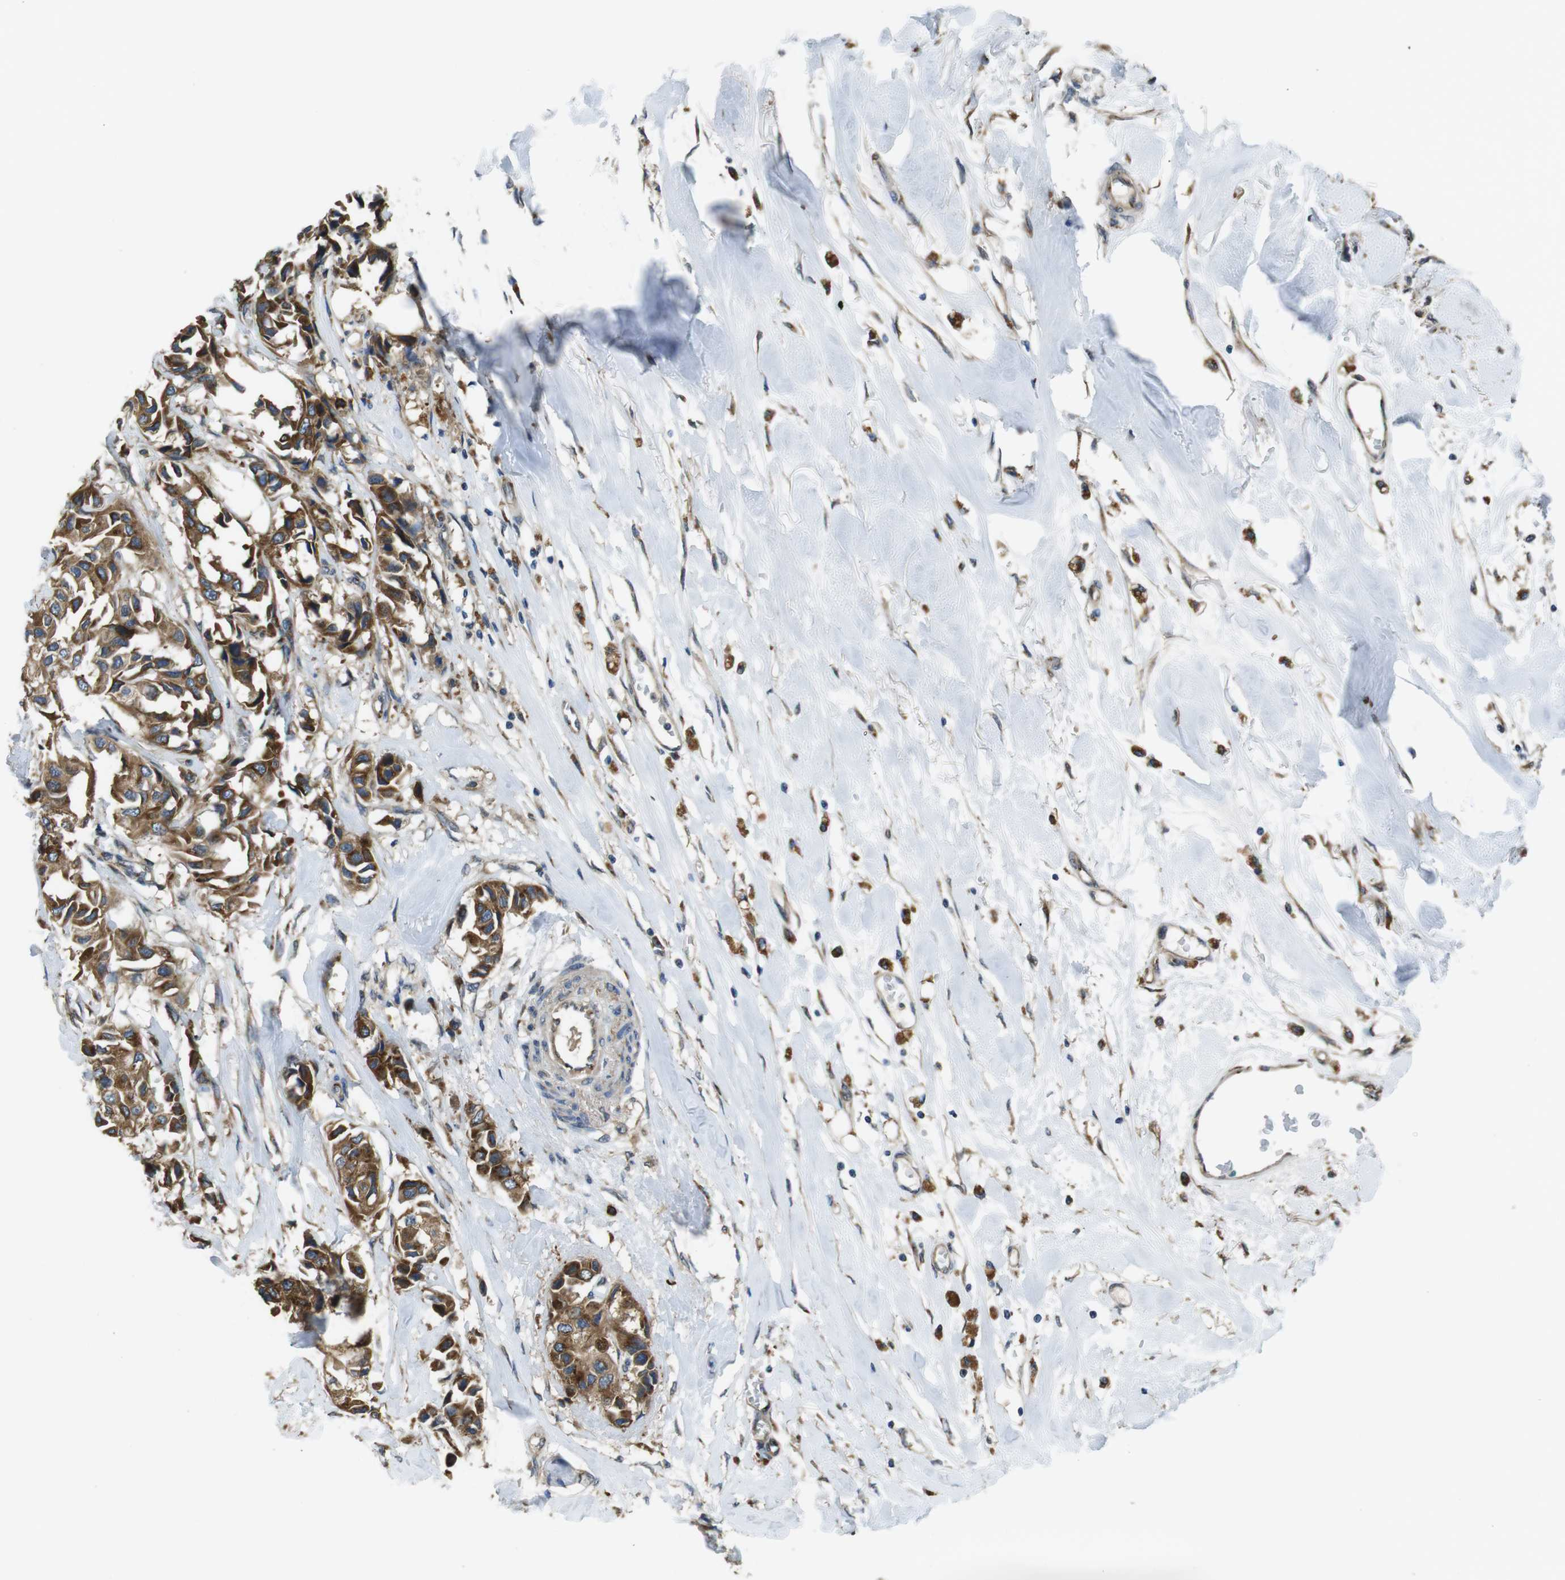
{"staining": {"intensity": "strong", "quantity": ">75%", "location": "cytoplasmic/membranous"}, "tissue": "breast cancer", "cell_type": "Tumor cells", "image_type": "cancer", "snomed": [{"axis": "morphology", "description": "Duct carcinoma"}, {"axis": "topography", "description": "Breast"}], "caption": "Brown immunohistochemical staining in breast cancer shows strong cytoplasmic/membranous positivity in about >75% of tumor cells.", "gene": "RAB6A", "patient": {"sex": "female", "age": 80}}